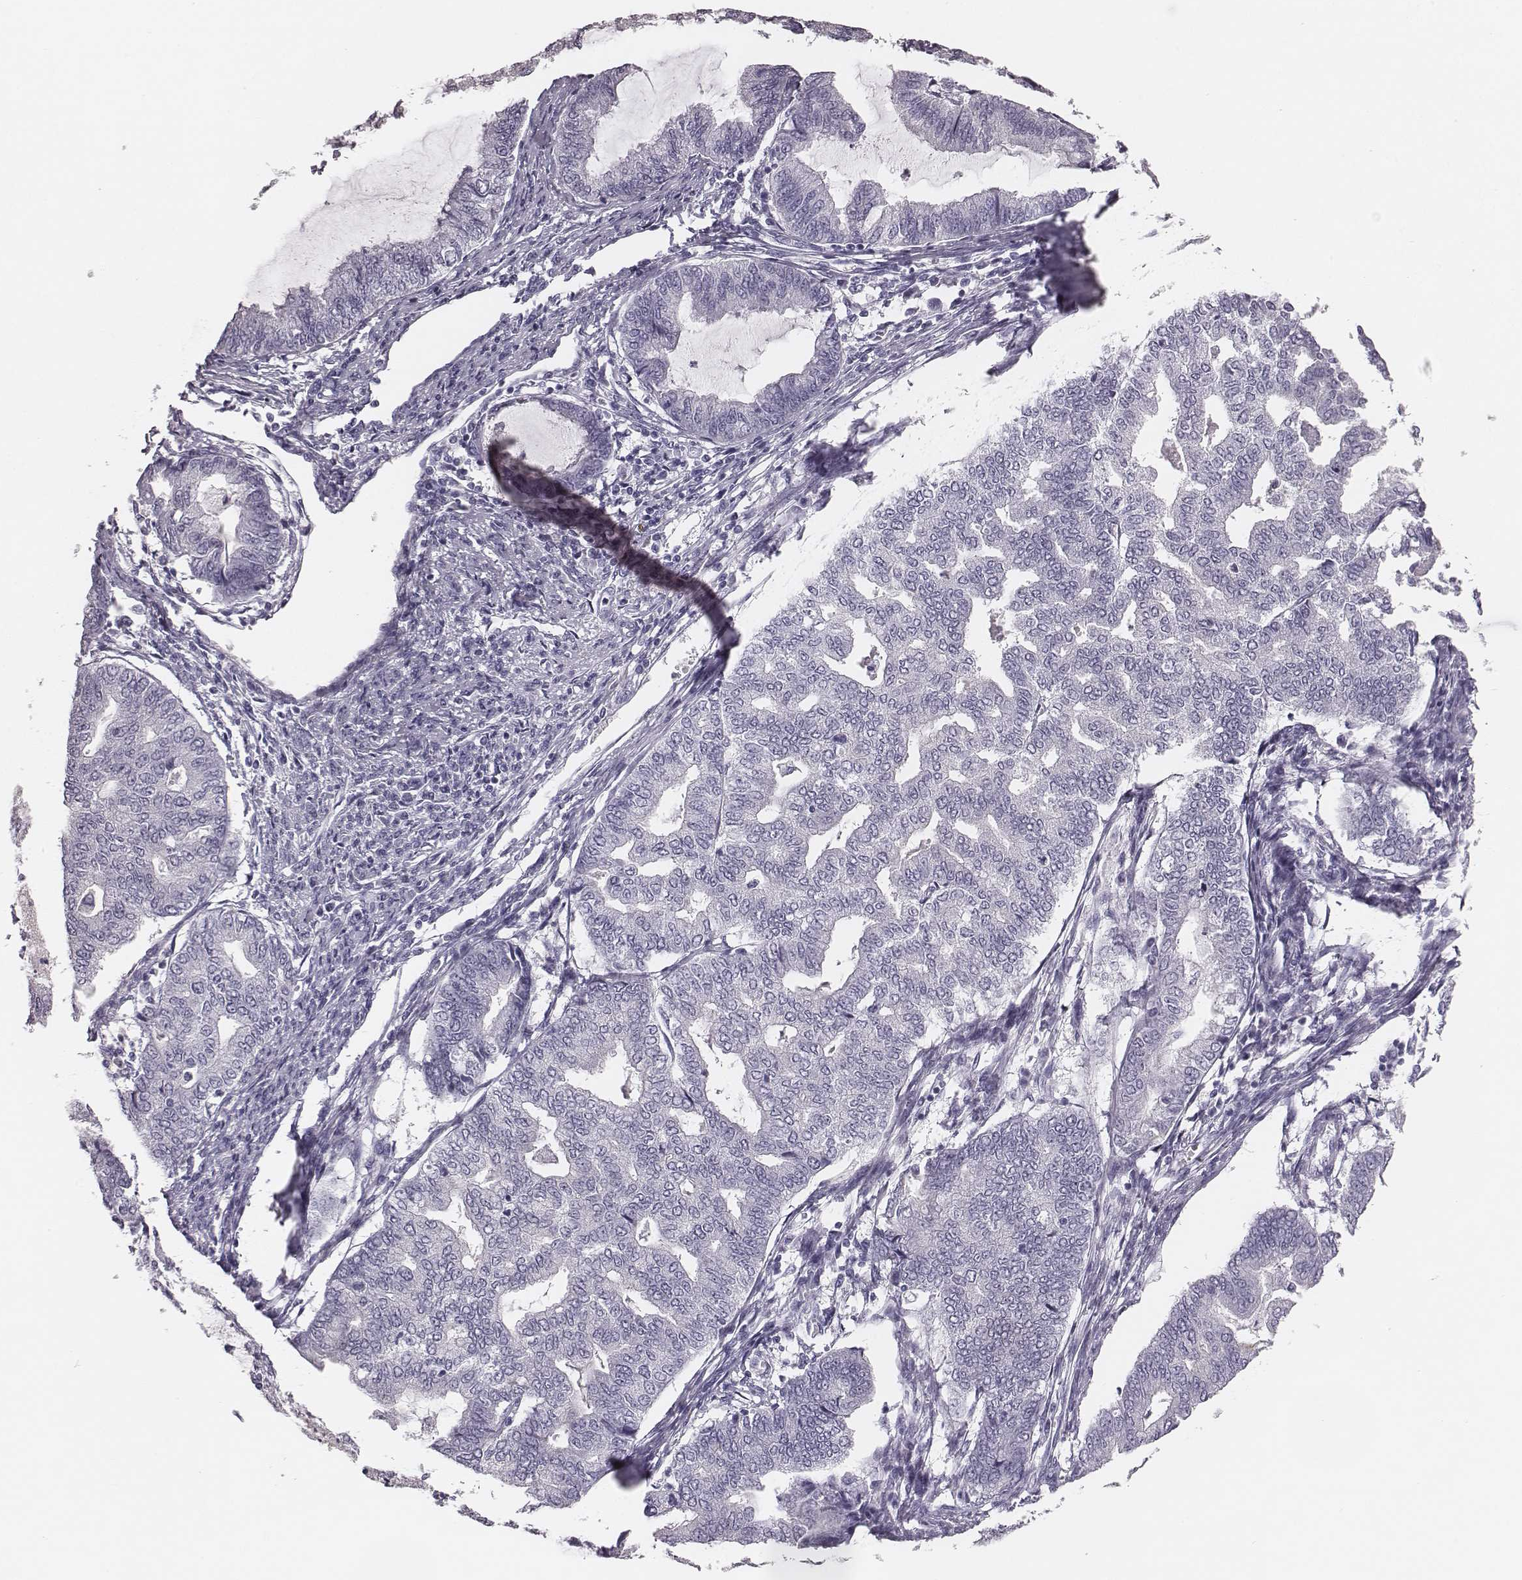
{"staining": {"intensity": "negative", "quantity": "none", "location": "none"}, "tissue": "endometrial cancer", "cell_type": "Tumor cells", "image_type": "cancer", "snomed": [{"axis": "morphology", "description": "Adenocarcinoma, NOS"}, {"axis": "topography", "description": "Endometrium"}], "caption": "This is an immunohistochemistry photomicrograph of human endometrial cancer (adenocarcinoma). There is no expression in tumor cells.", "gene": "CSH1", "patient": {"sex": "female", "age": 79}}